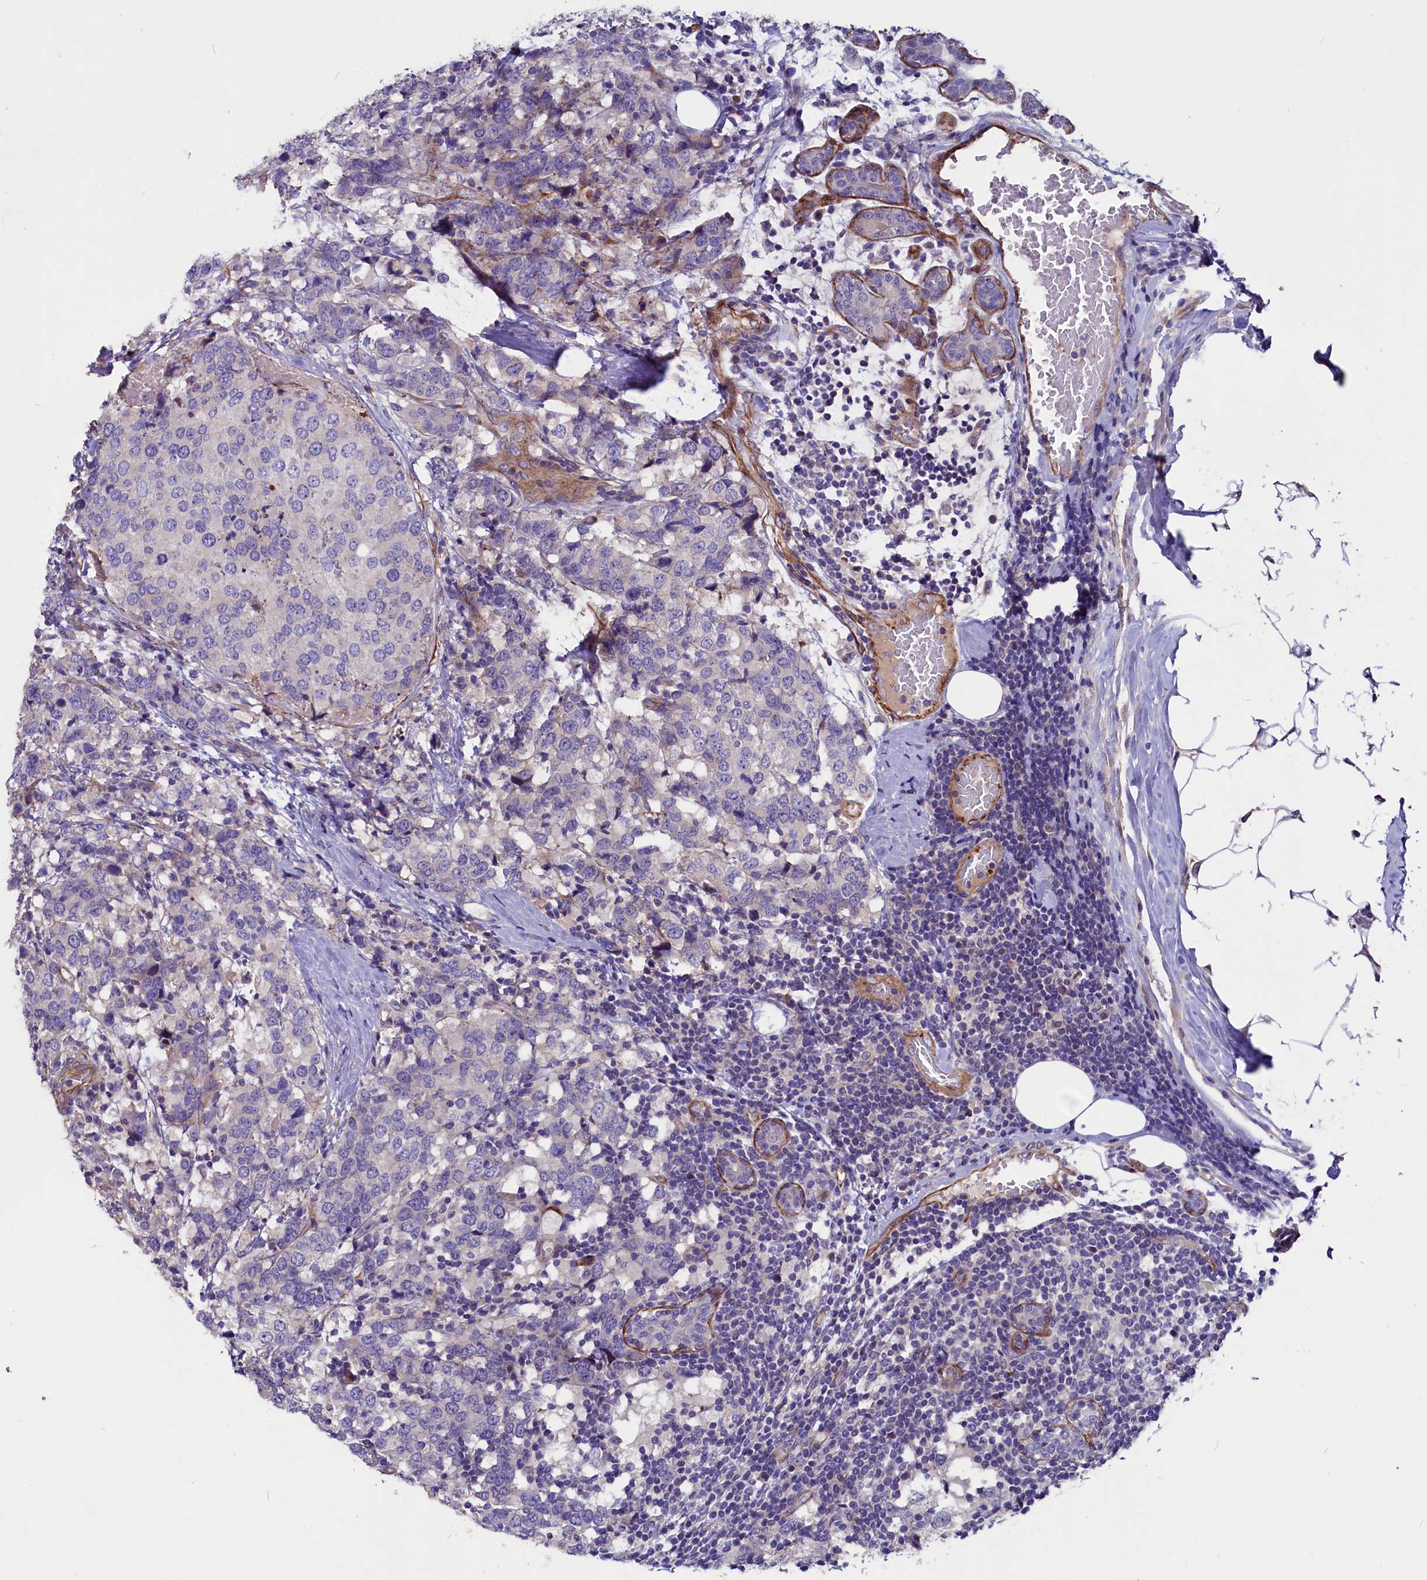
{"staining": {"intensity": "negative", "quantity": "none", "location": "none"}, "tissue": "breast cancer", "cell_type": "Tumor cells", "image_type": "cancer", "snomed": [{"axis": "morphology", "description": "Lobular carcinoma"}, {"axis": "topography", "description": "Breast"}], "caption": "Tumor cells show no significant protein expression in breast cancer (lobular carcinoma).", "gene": "ZNF749", "patient": {"sex": "female", "age": 59}}